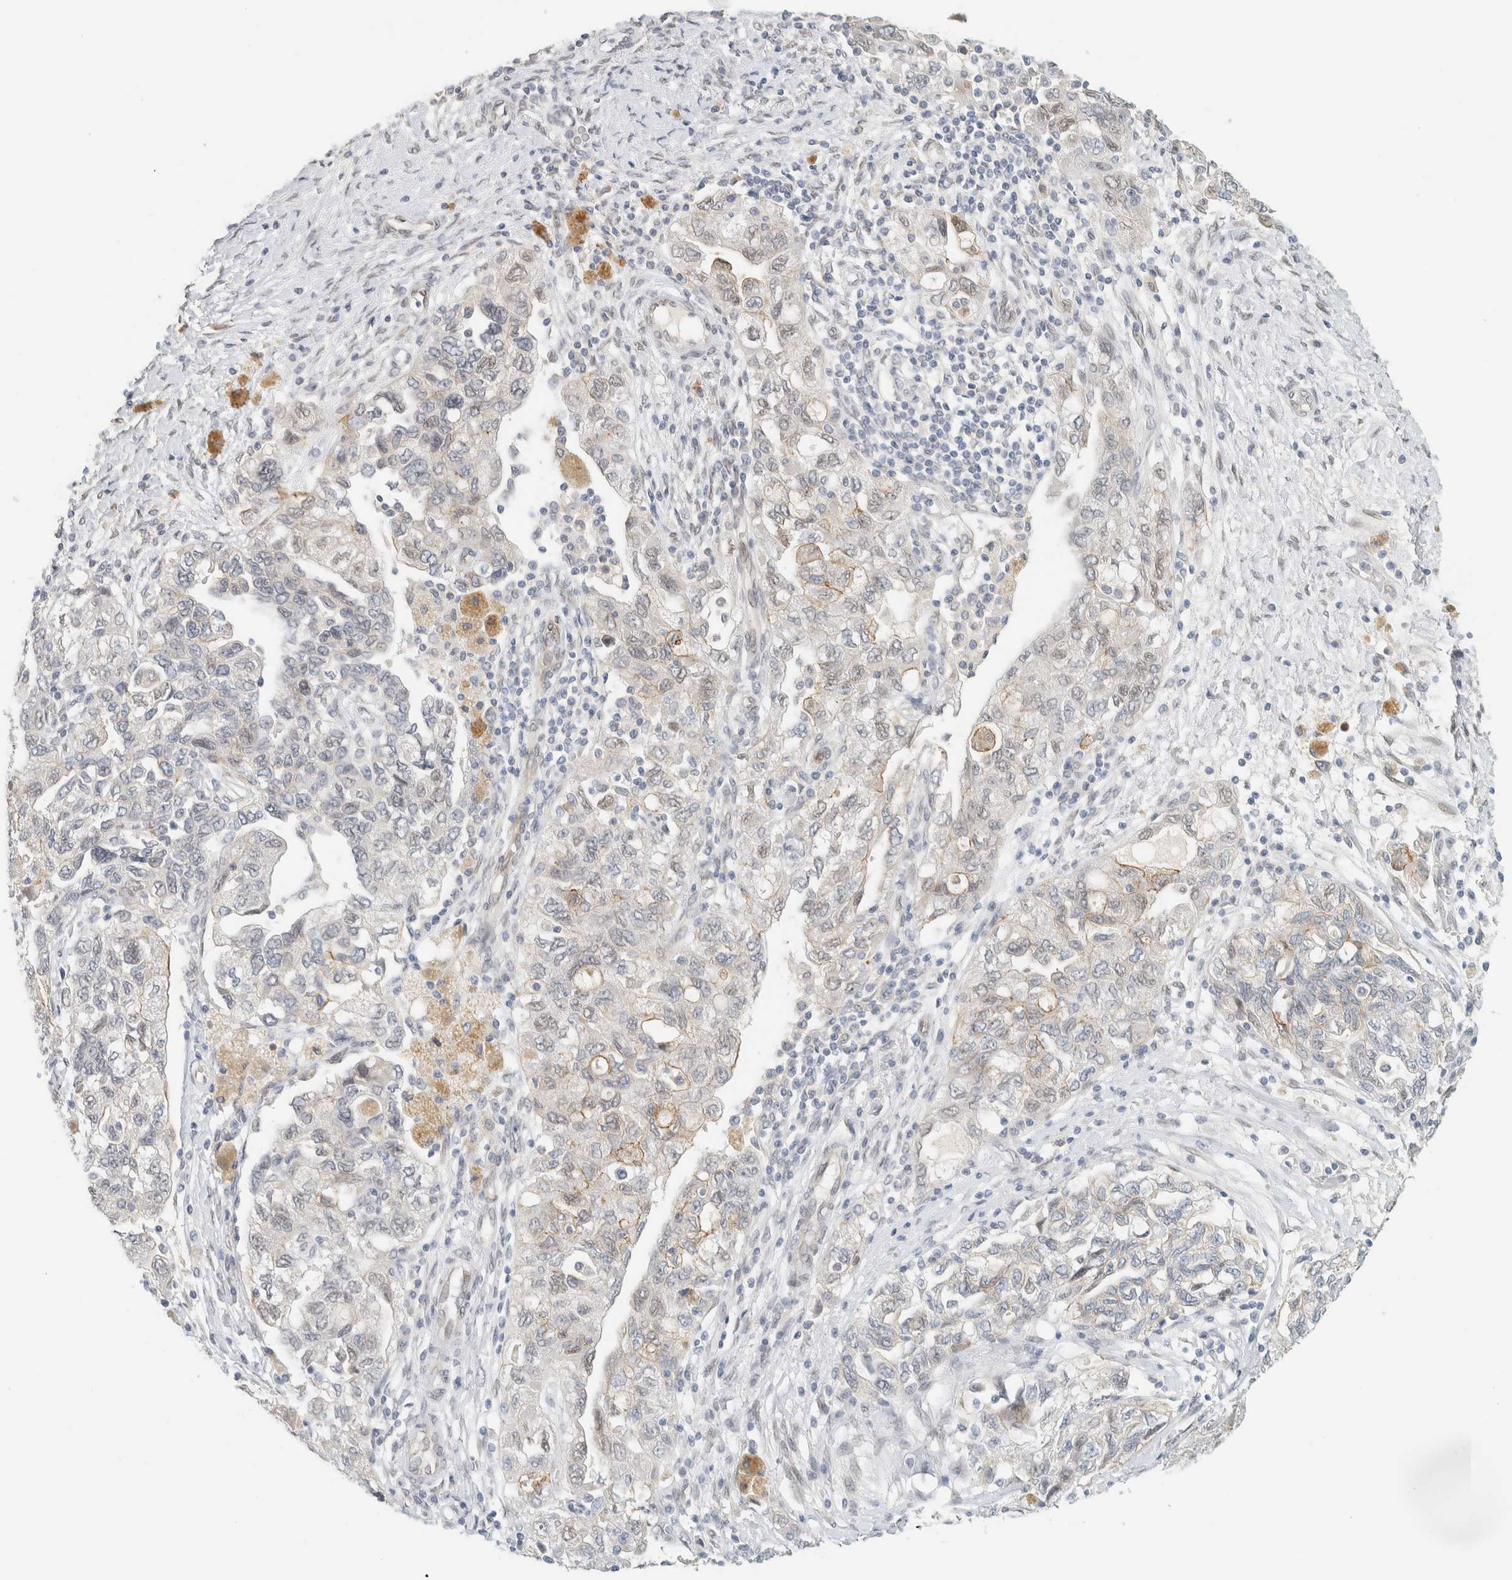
{"staining": {"intensity": "weak", "quantity": "<25%", "location": "cytoplasmic/membranous"}, "tissue": "ovarian cancer", "cell_type": "Tumor cells", "image_type": "cancer", "snomed": [{"axis": "morphology", "description": "Carcinoma, NOS"}, {"axis": "morphology", "description": "Cystadenocarcinoma, serous, NOS"}, {"axis": "topography", "description": "Ovary"}], "caption": "Ovarian cancer (carcinoma) was stained to show a protein in brown. There is no significant expression in tumor cells.", "gene": "C1QTNF12", "patient": {"sex": "female", "age": 69}}